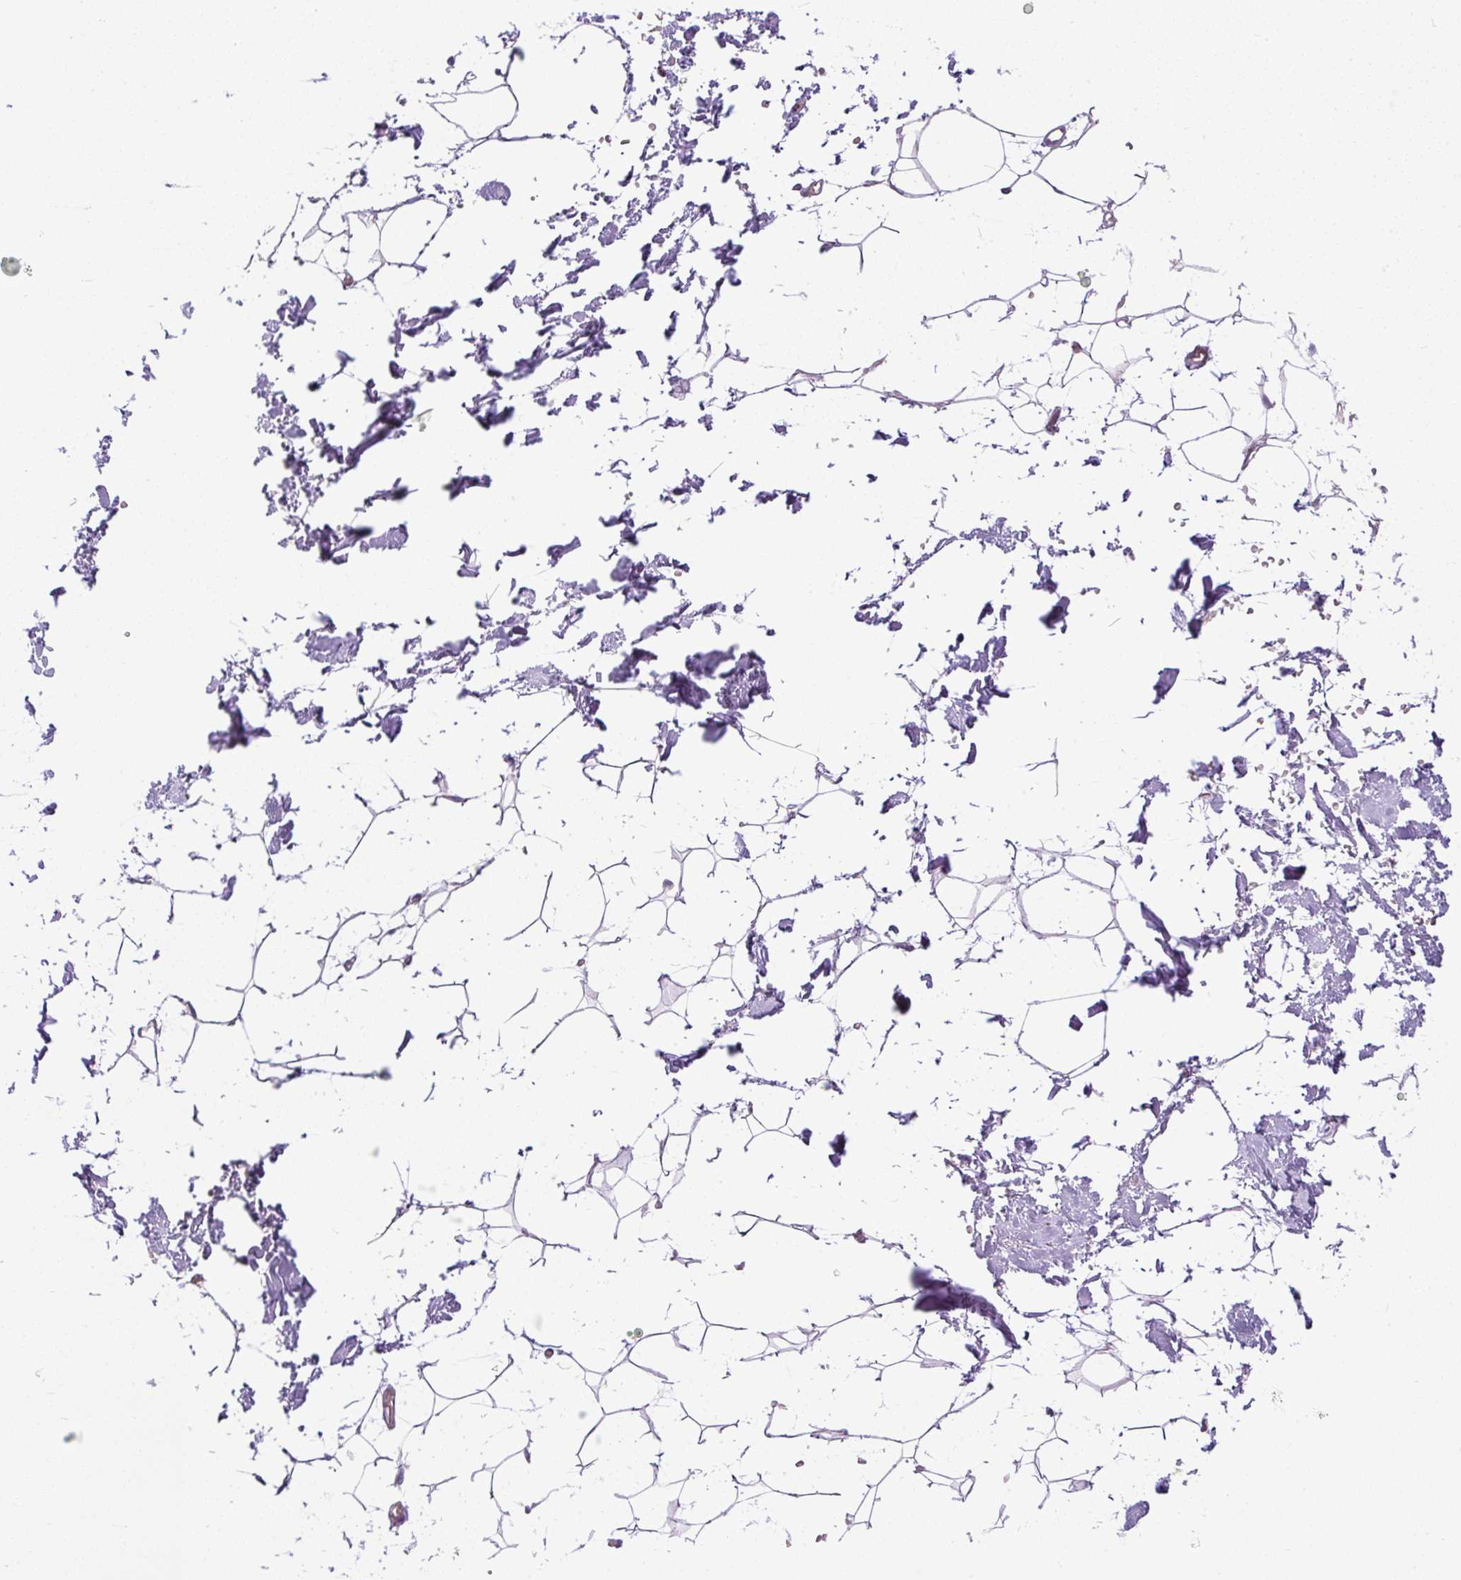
{"staining": {"intensity": "negative", "quantity": "none", "location": "none"}, "tissue": "adipose tissue", "cell_type": "Adipocytes", "image_type": "normal", "snomed": [{"axis": "morphology", "description": "Normal tissue, NOS"}, {"axis": "topography", "description": "Skin"}, {"axis": "topography", "description": "Peripheral nerve tissue"}], "caption": "This micrograph is of unremarkable adipose tissue stained with IHC to label a protein in brown with the nuclei are counter-stained blue. There is no positivity in adipocytes. (DAB (3,3'-diaminobenzidine) IHC with hematoxylin counter stain).", "gene": "MAP1S", "patient": {"sex": "female", "age": 56}}